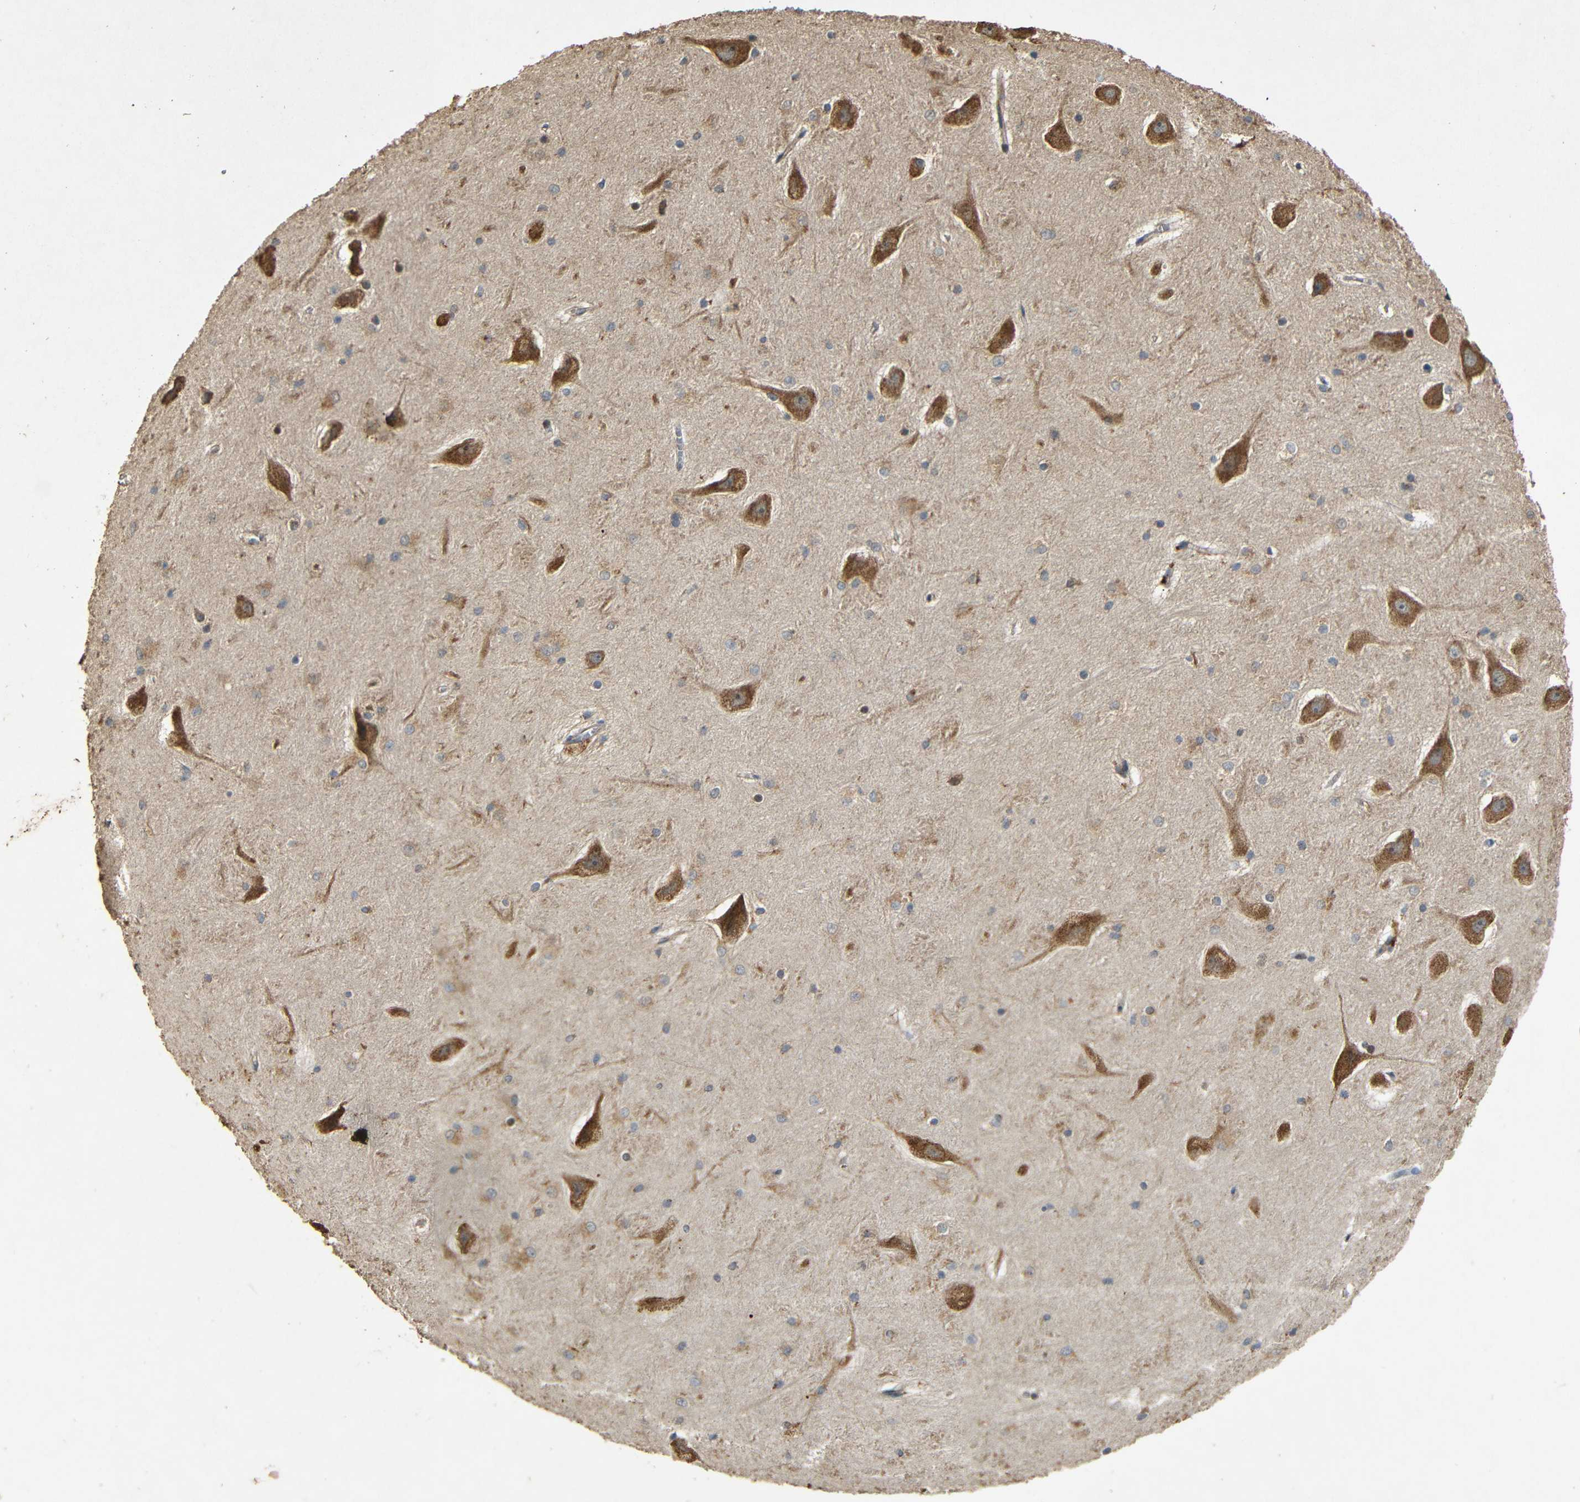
{"staining": {"intensity": "moderate", "quantity": "25%-75%", "location": "cytoplasmic/membranous,nuclear"}, "tissue": "hippocampus", "cell_type": "Glial cells", "image_type": "normal", "snomed": [{"axis": "morphology", "description": "Normal tissue, NOS"}, {"axis": "topography", "description": "Hippocampus"}], "caption": "IHC image of unremarkable hippocampus: hippocampus stained using IHC reveals medium levels of moderate protein expression localized specifically in the cytoplasmic/membranous,nuclear of glial cells, appearing as a cytoplasmic/membranous,nuclear brown color.", "gene": "KAZALD1", "patient": {"sex": "male", "age": 45}}